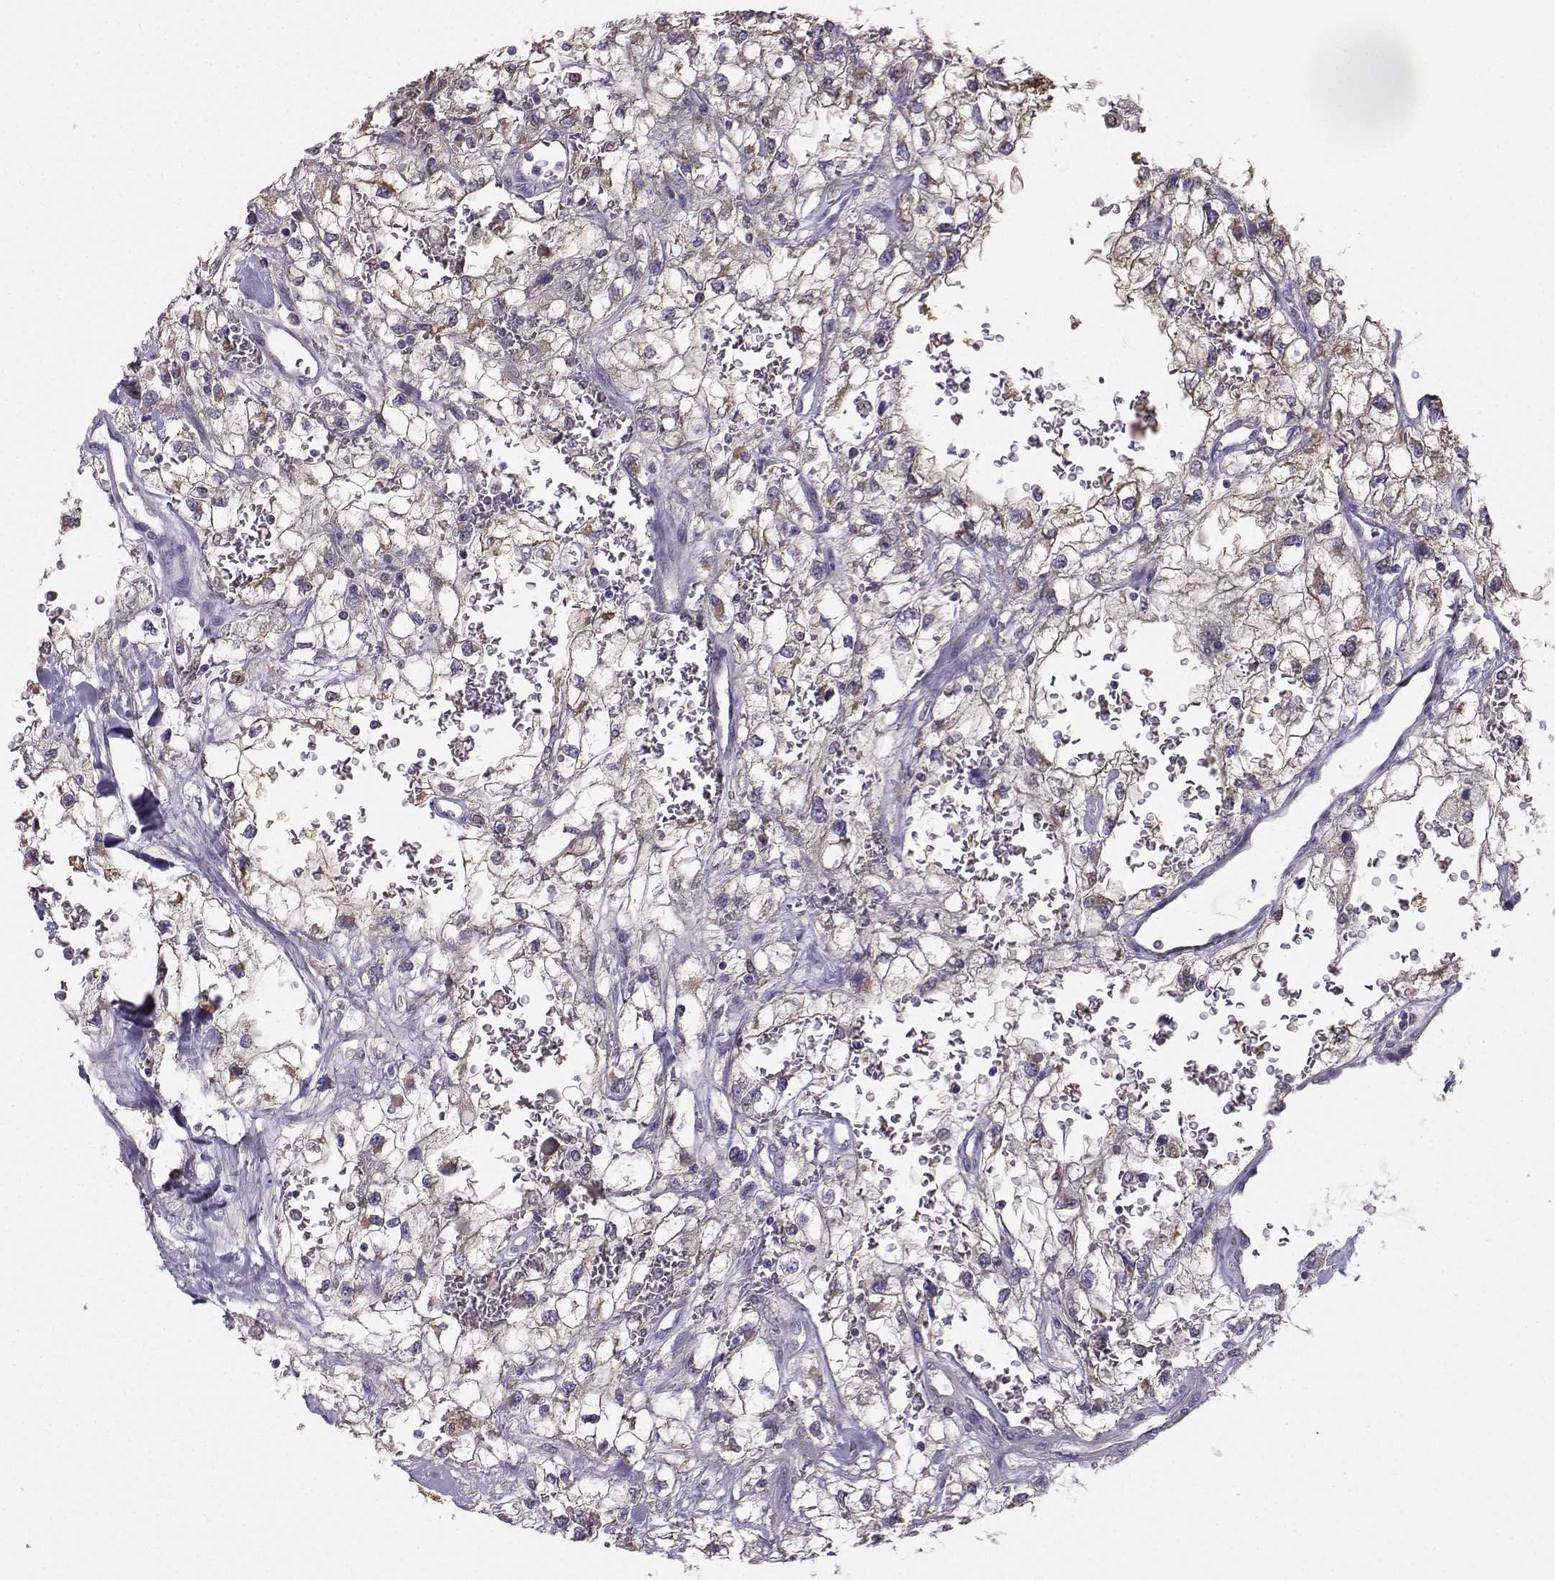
{"staining": {"intensity": "weak", "quantity": ">75%", "location": "cytoplasmic/membranous"}, "tissue": "renal cancer", "cell_type": "Tumor cells", "image_type": "cancer", "snomed": [{"axis": "morphology", "description": "Adenocarcinoma, NOS"}, {"axis": "topography", "description": "Kidney"}], "caption": "There is low levels of weak cytoplasmic/membranous positivity in tumor cells of renal cancer, as demonstrated by immunohistochemical staining (brown color).", "gene": "DCLK3", "patient": {"sex": "male", "age": 59}}